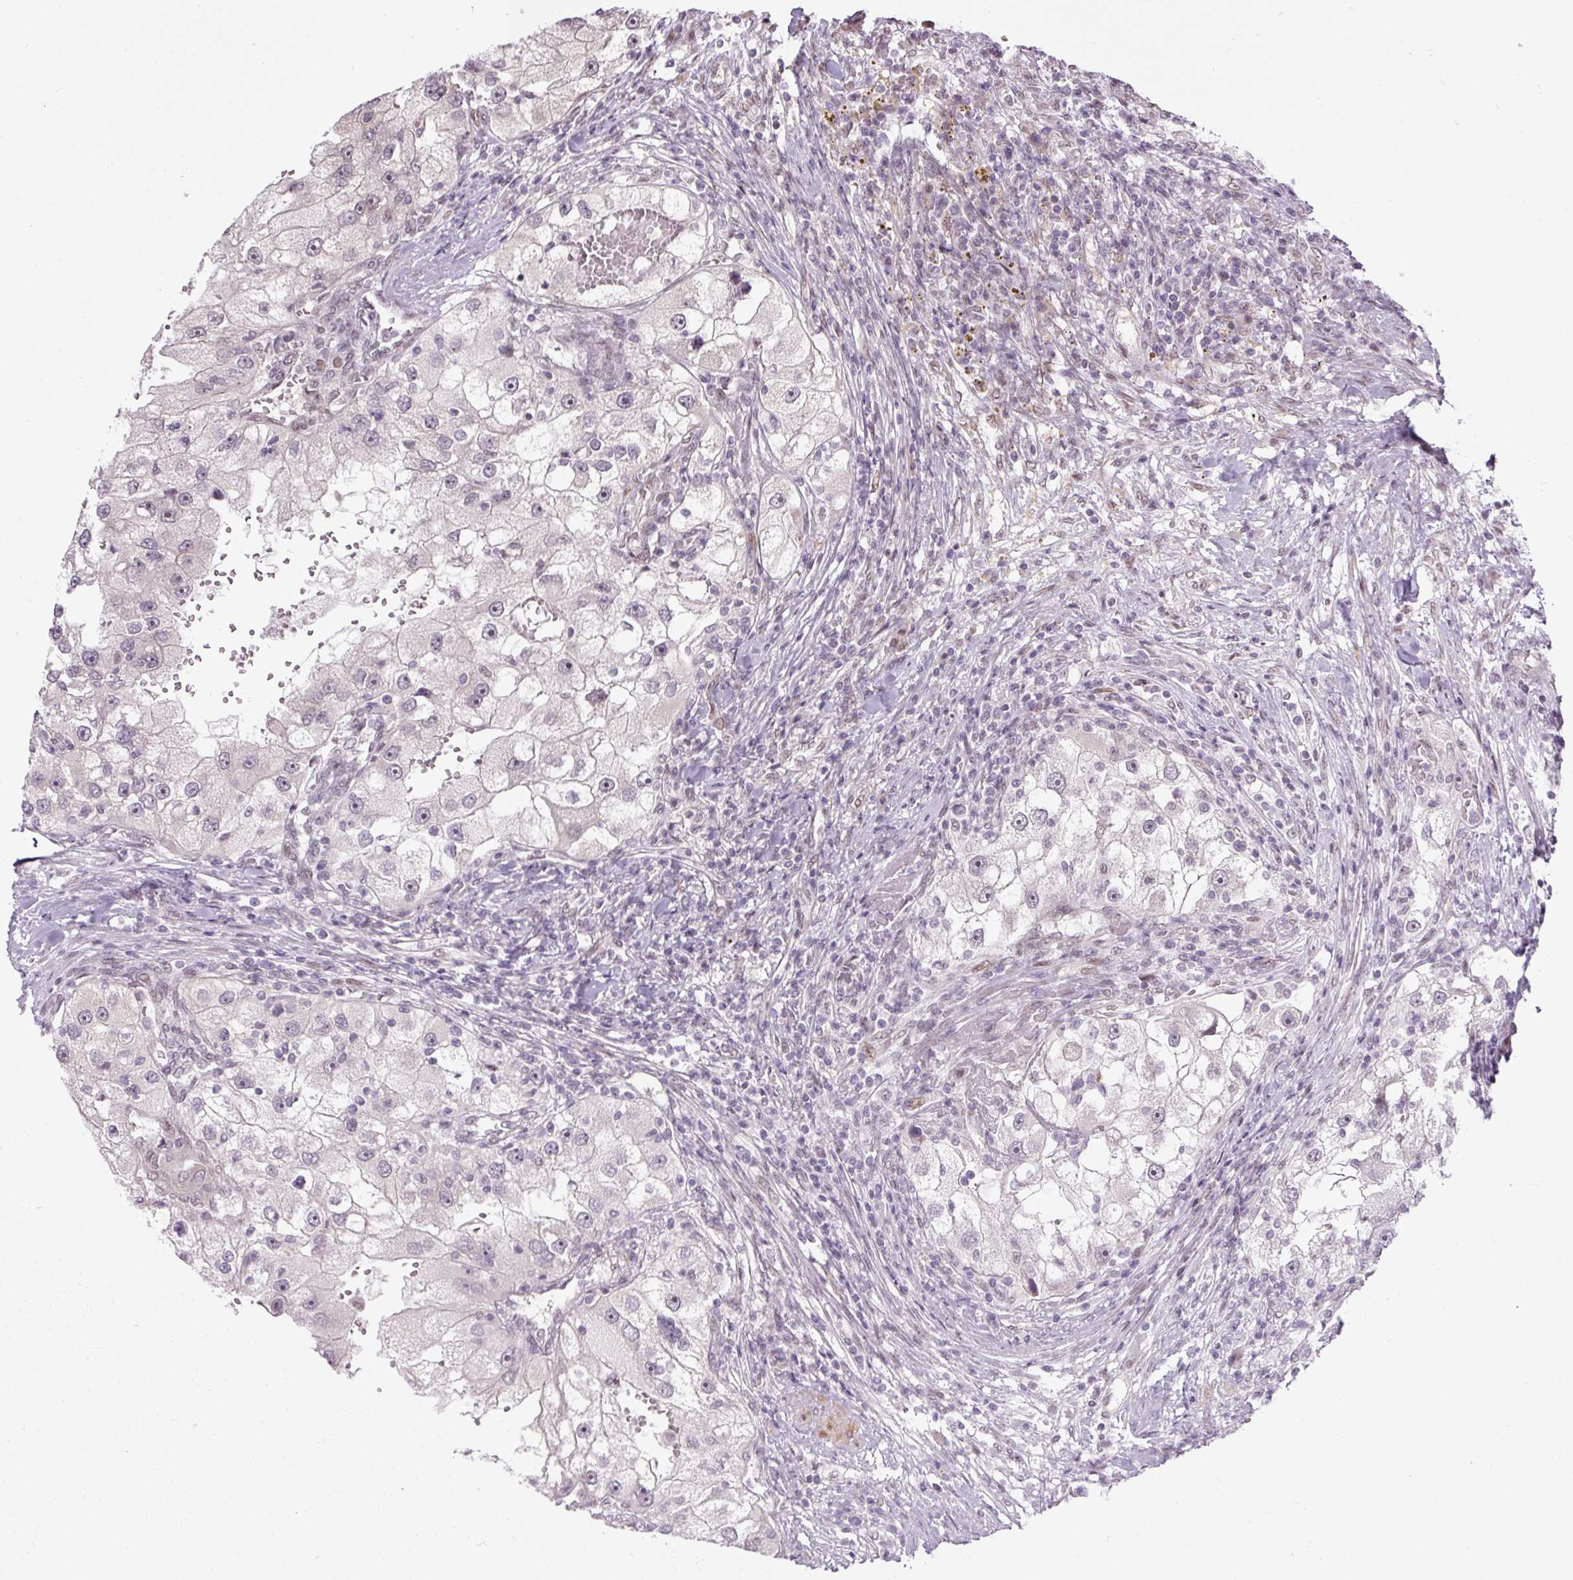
{"staining": {"intensity": "negative", "quantity": "none", "location": "none"}, "tissue": "renal cancer", "cell_type": "Tumor cells", "image_type": "cancer", "snomed": [{"axis": "morphology", "description": "Adenocarcinoma, NOS"}, {"axis": "topography", "description": "Kidney"}], "caption": "IHC micrograph of renal cancer stained for a protein (brown), which displays no positivity in tumor cells.", "gene": "TCFL5", "patient": {"sex": "male", "age": 63}}